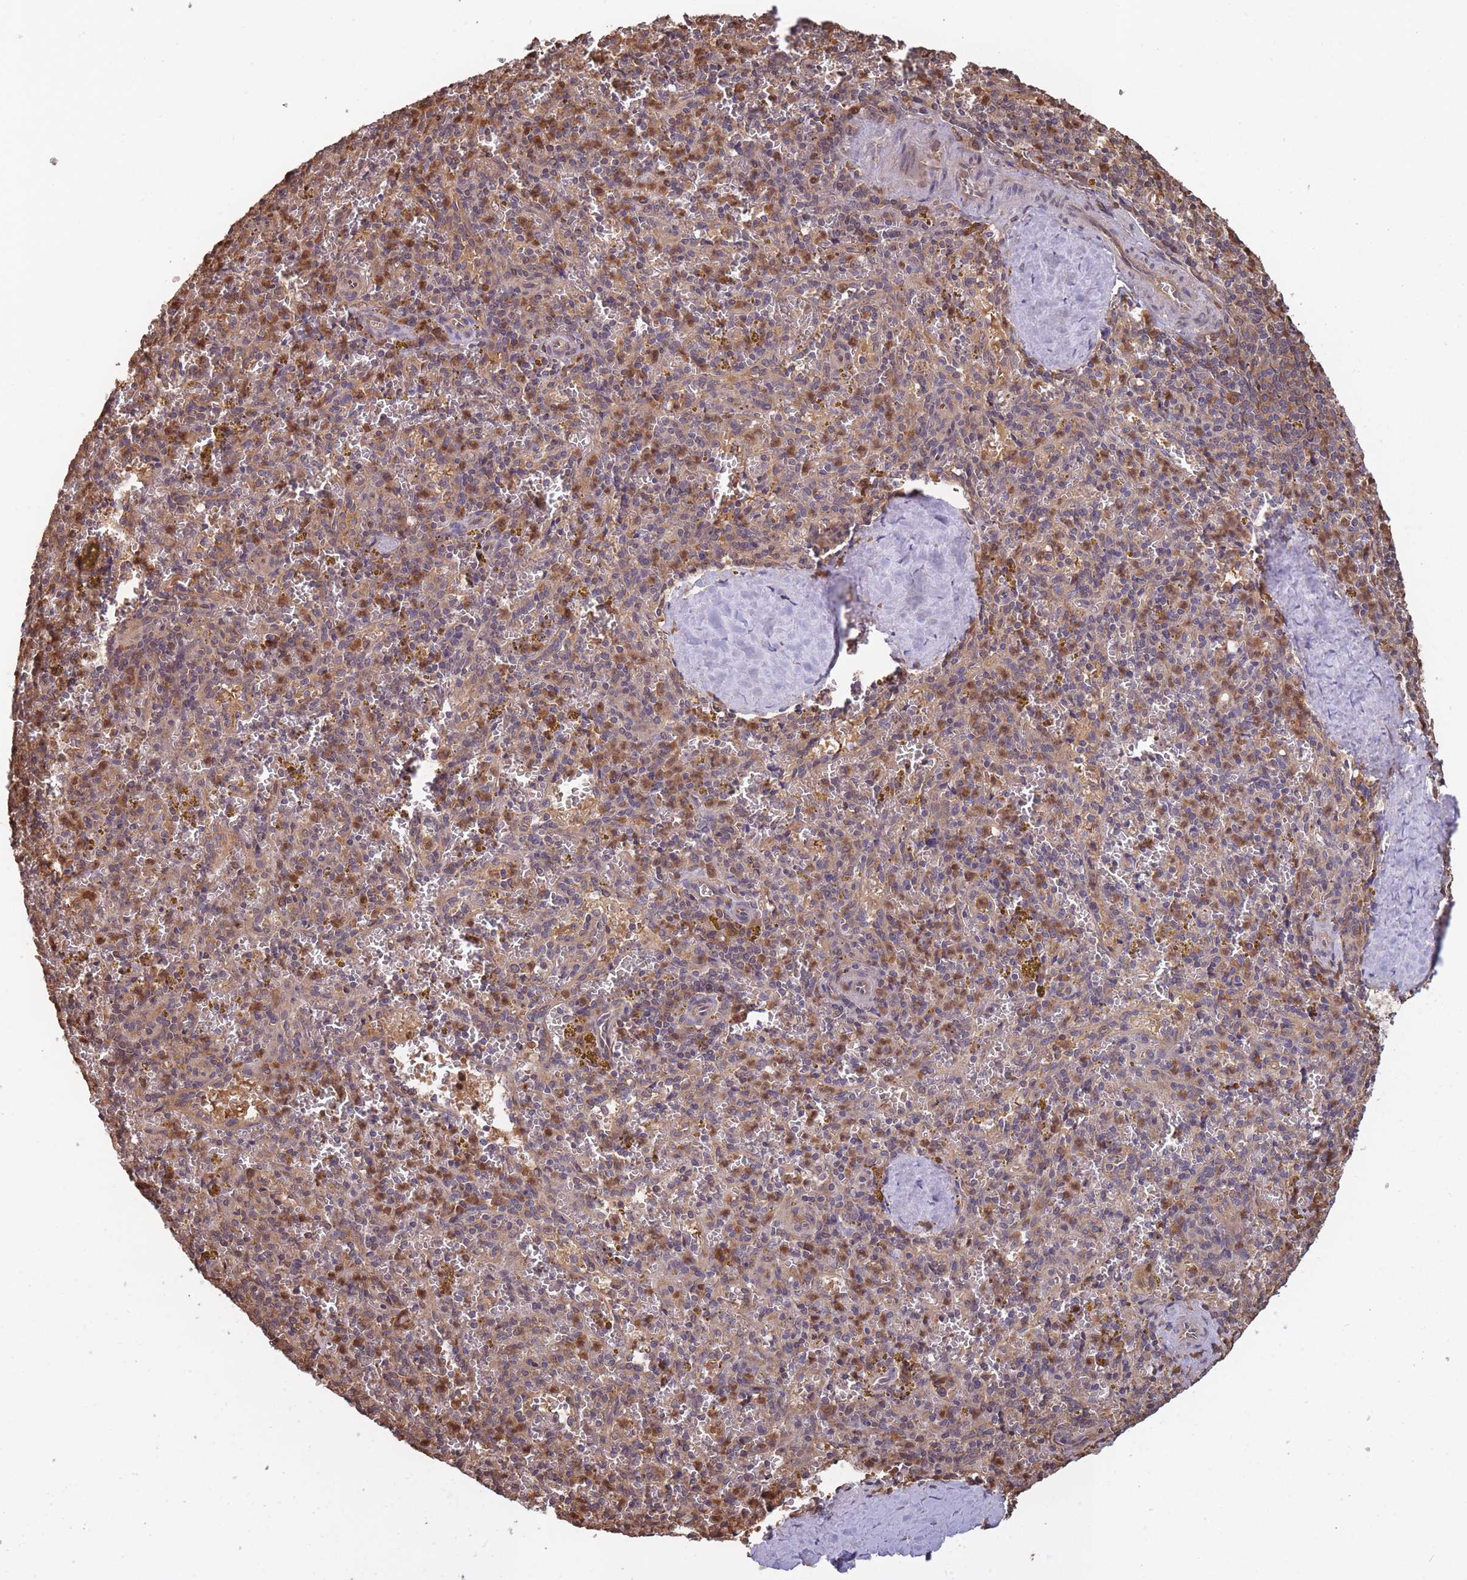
{"staining": {"intensity": "moderate", "quantity": "<25%", "location": "cytoplasmic/membranous"}, "tissue": "spleen", "cell_type": "Cells in red pulp", "image_type": "normal", "snomed": [{"axis": "morphology", "description": "Normal tissue, NOS"}, {"axis": "topography", "description": "Spleen"}], "caption": "Cells in red pulp exhibit low levels of moderate cytoplasmic/membranous staining in about <25% of cells in unremarkable spleen. The protein of interest is stained brown, and the nuclei are stained in blue (DAB (3,3'-diaminobenzidine) IHC with brightfield microscopy, high magnification).", "gene": "ARL13B", "patient": {"sex": "male", "age": 57}}